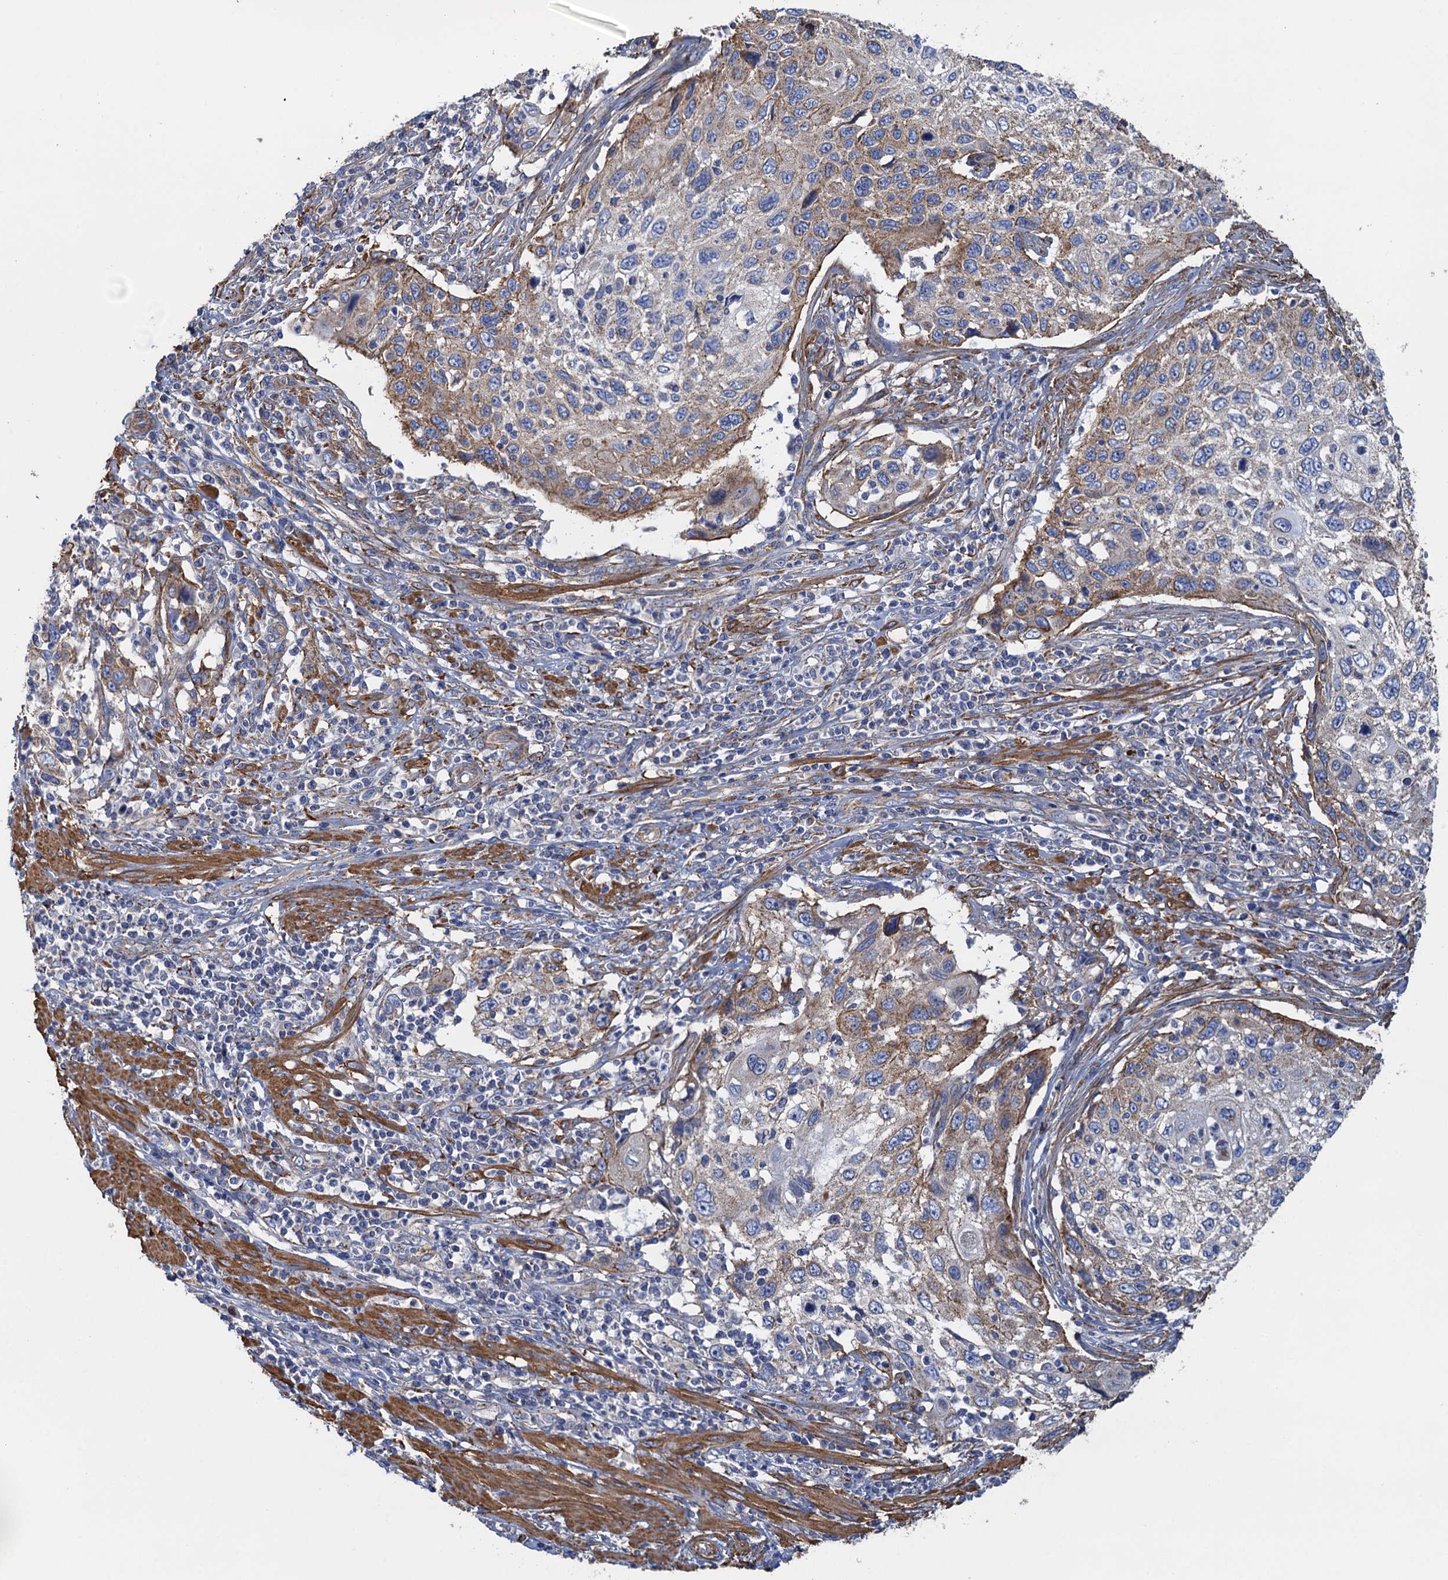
{"staining": {"intensity": "moderate", "quantity": "<25%", "location": "cytoplasmic/membranous"}, "tissue": "cervical cancer", "cell_type": "Tumor cells", "image_type": "cancer", "snomed": [{"axis": "morphology", "description": "Squamous cell carcinoma, NOS"}, {"axis": "topography", "description": "Cervix"}], "caption": "Tumor cells reveal low levels of moderate cytoplasmic/membranous positivity in approximately <25% of cells in human cervical squamous cell carcinoma.", "gene": "GCSH", "patient": {"sex": "female", "age": 70}}